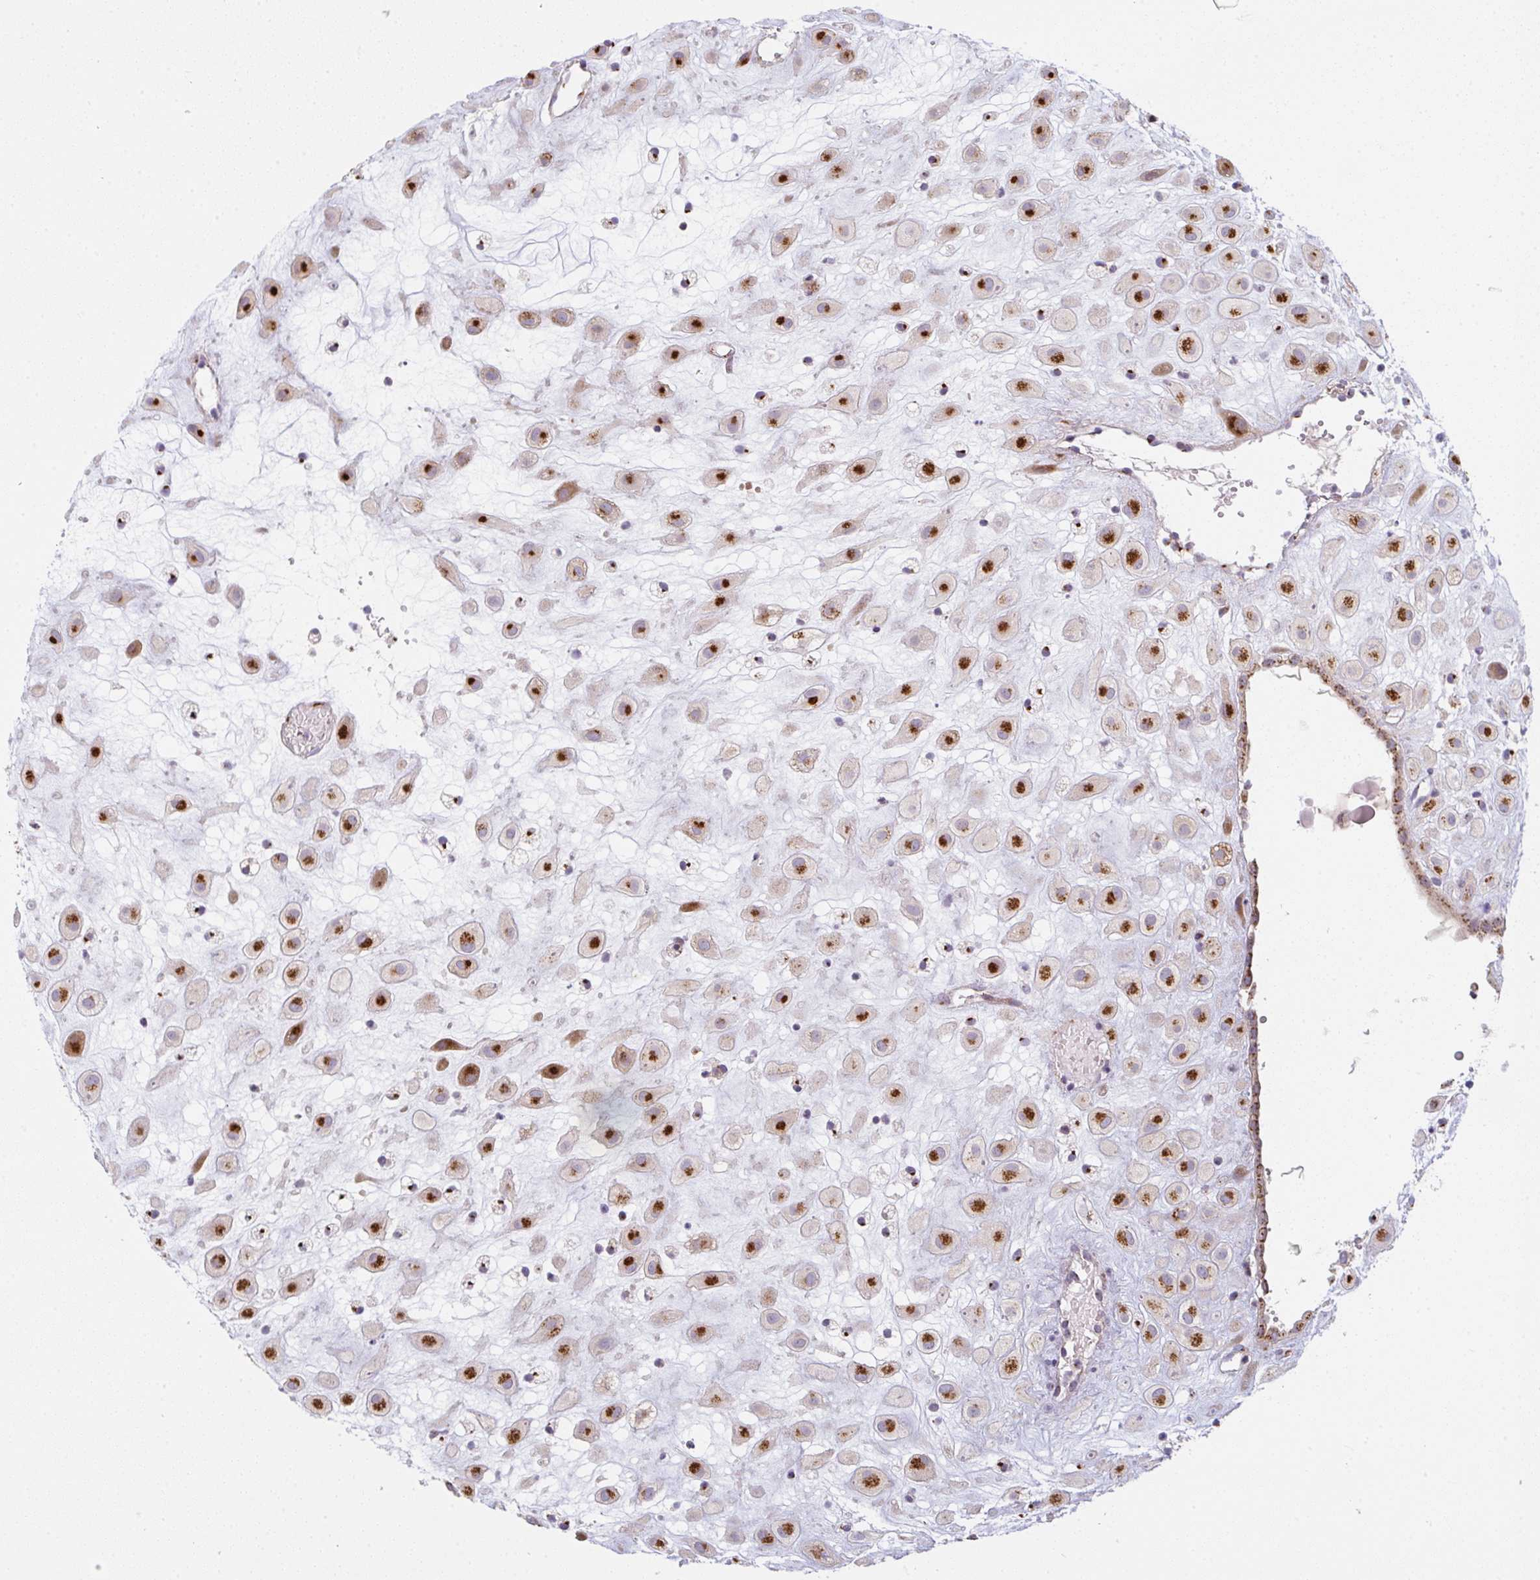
{"staining": {"intensity": "strong", "quantity": ">75%", "location": "cytoplasmic/membranous"}, "tissue": "placenta", "cell_type": "Decidual cells", "image_type": "normal", "snomed": [{"axis": "morphology", "description": "Normal tissue, NOS"}, {"axis": "topography", "description": "Placenta"}], "caption": "A micrograph of placenta stained for a protein reveals strong cytoplasmic/membranous brown staining in decidual cells. The staining was performed using DAB to visualize the protein expression in brown, while the nuclei were stained in blue with hematoxylin (Magnification: 20x).", "gene": "GVQW3", "patient": {"sex": "female", "age": 24}}